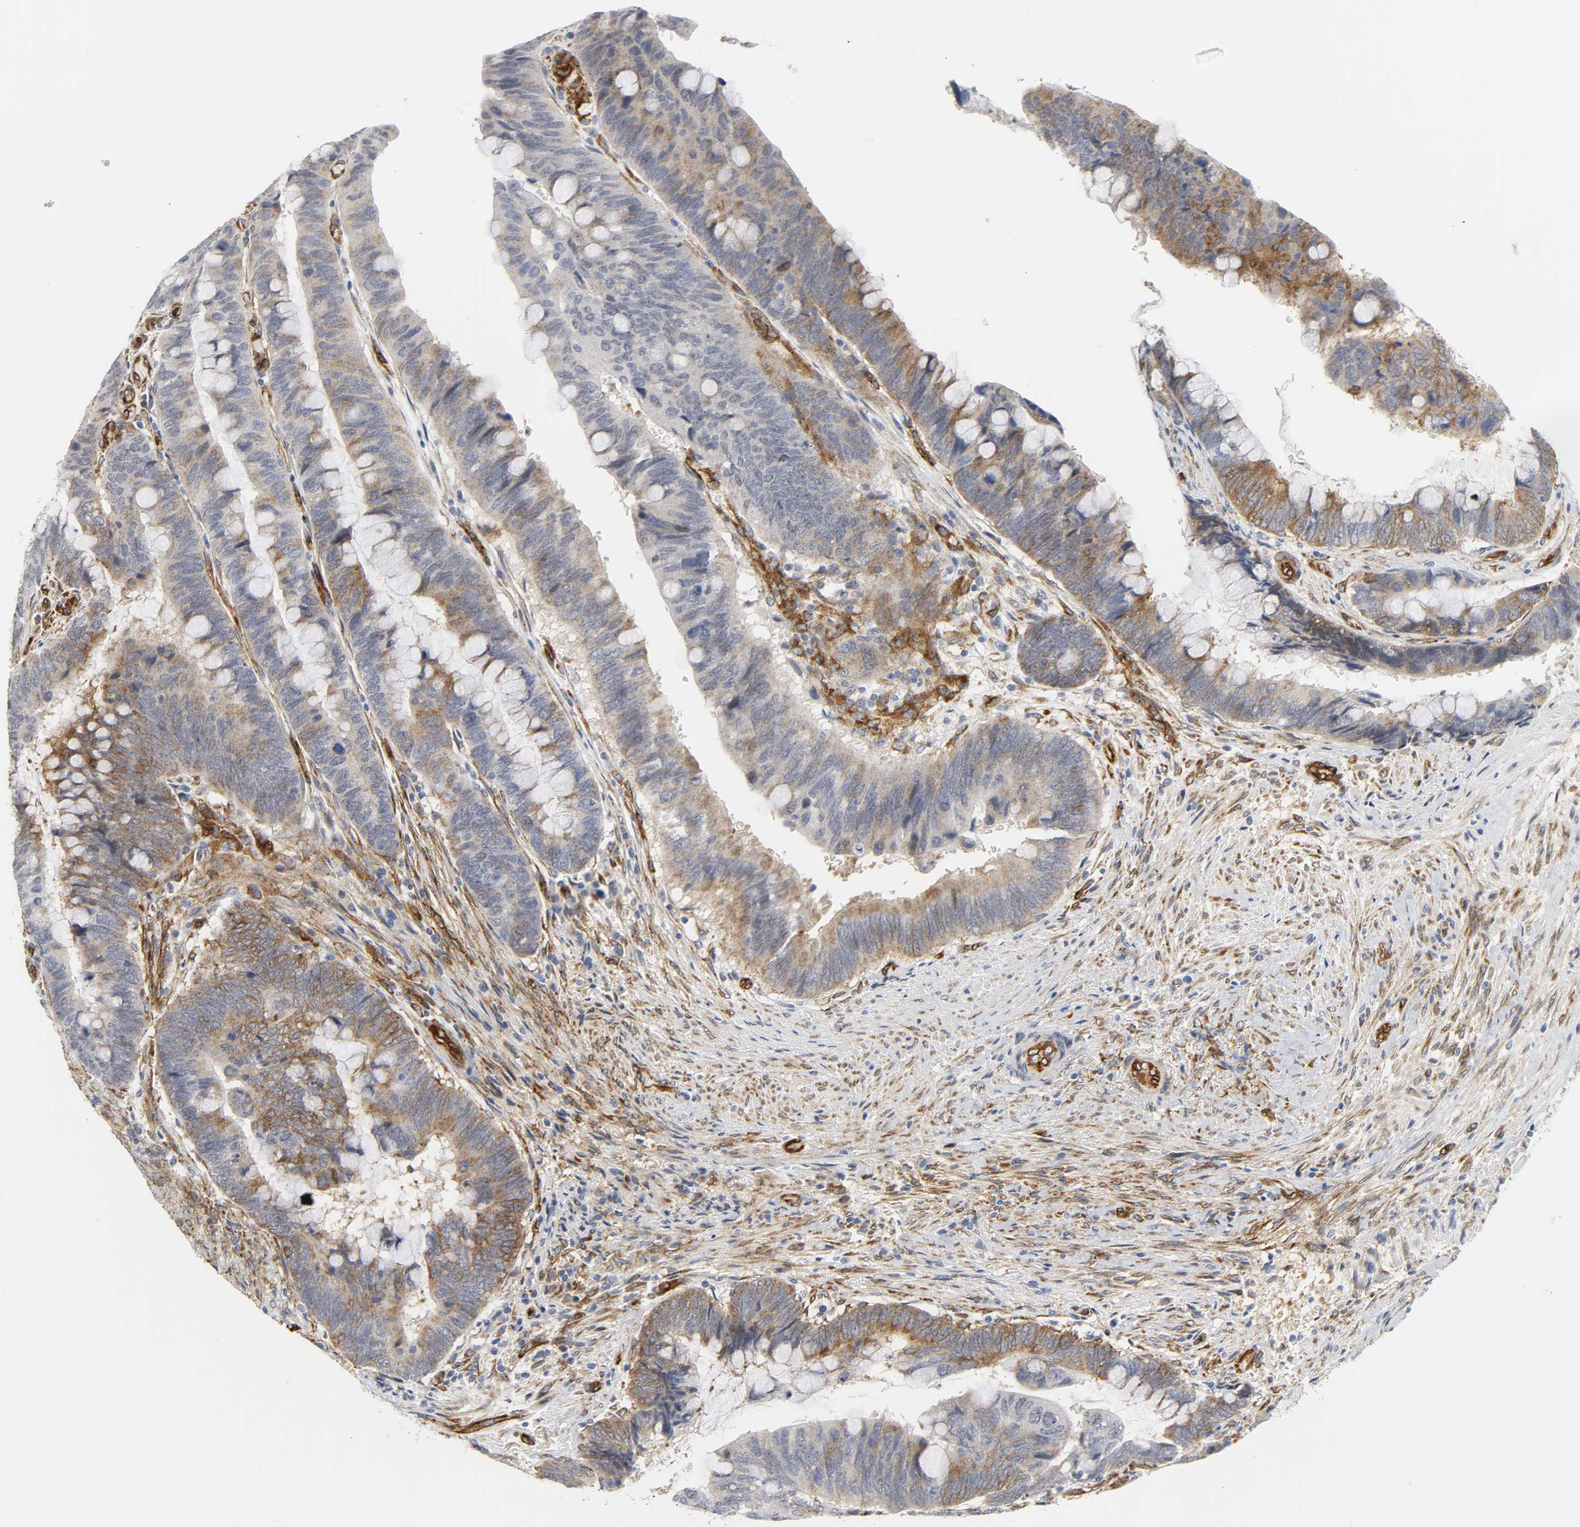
{"staining": {"intensity": "moderate", "quantity": "25%-75%", "location": "cytoplasmic/membranous"}, "tissue": "colorectal cancer", "cell_type": "Tumor cells", "image_type": "cancer", "snomed": [{"axis": "morphology", "description": "Normal tissue, NOS"}, {"axis": "morphology", "description": "Adenocarcinoma, NOS"}, {"axis": "topography", "description": "Rectum"}], "caption": "Immunohistochemistry (IHC) photomicrograph of adenocarcinoma (colorectal) stained for a protein (brown), which reveals medium levels of moderate cytoplasmic/membranous positivity in approximately 25%-75% of tumor cells.", "gene": "DOCK1", "patient": {"sex": "male", "age": 92}}